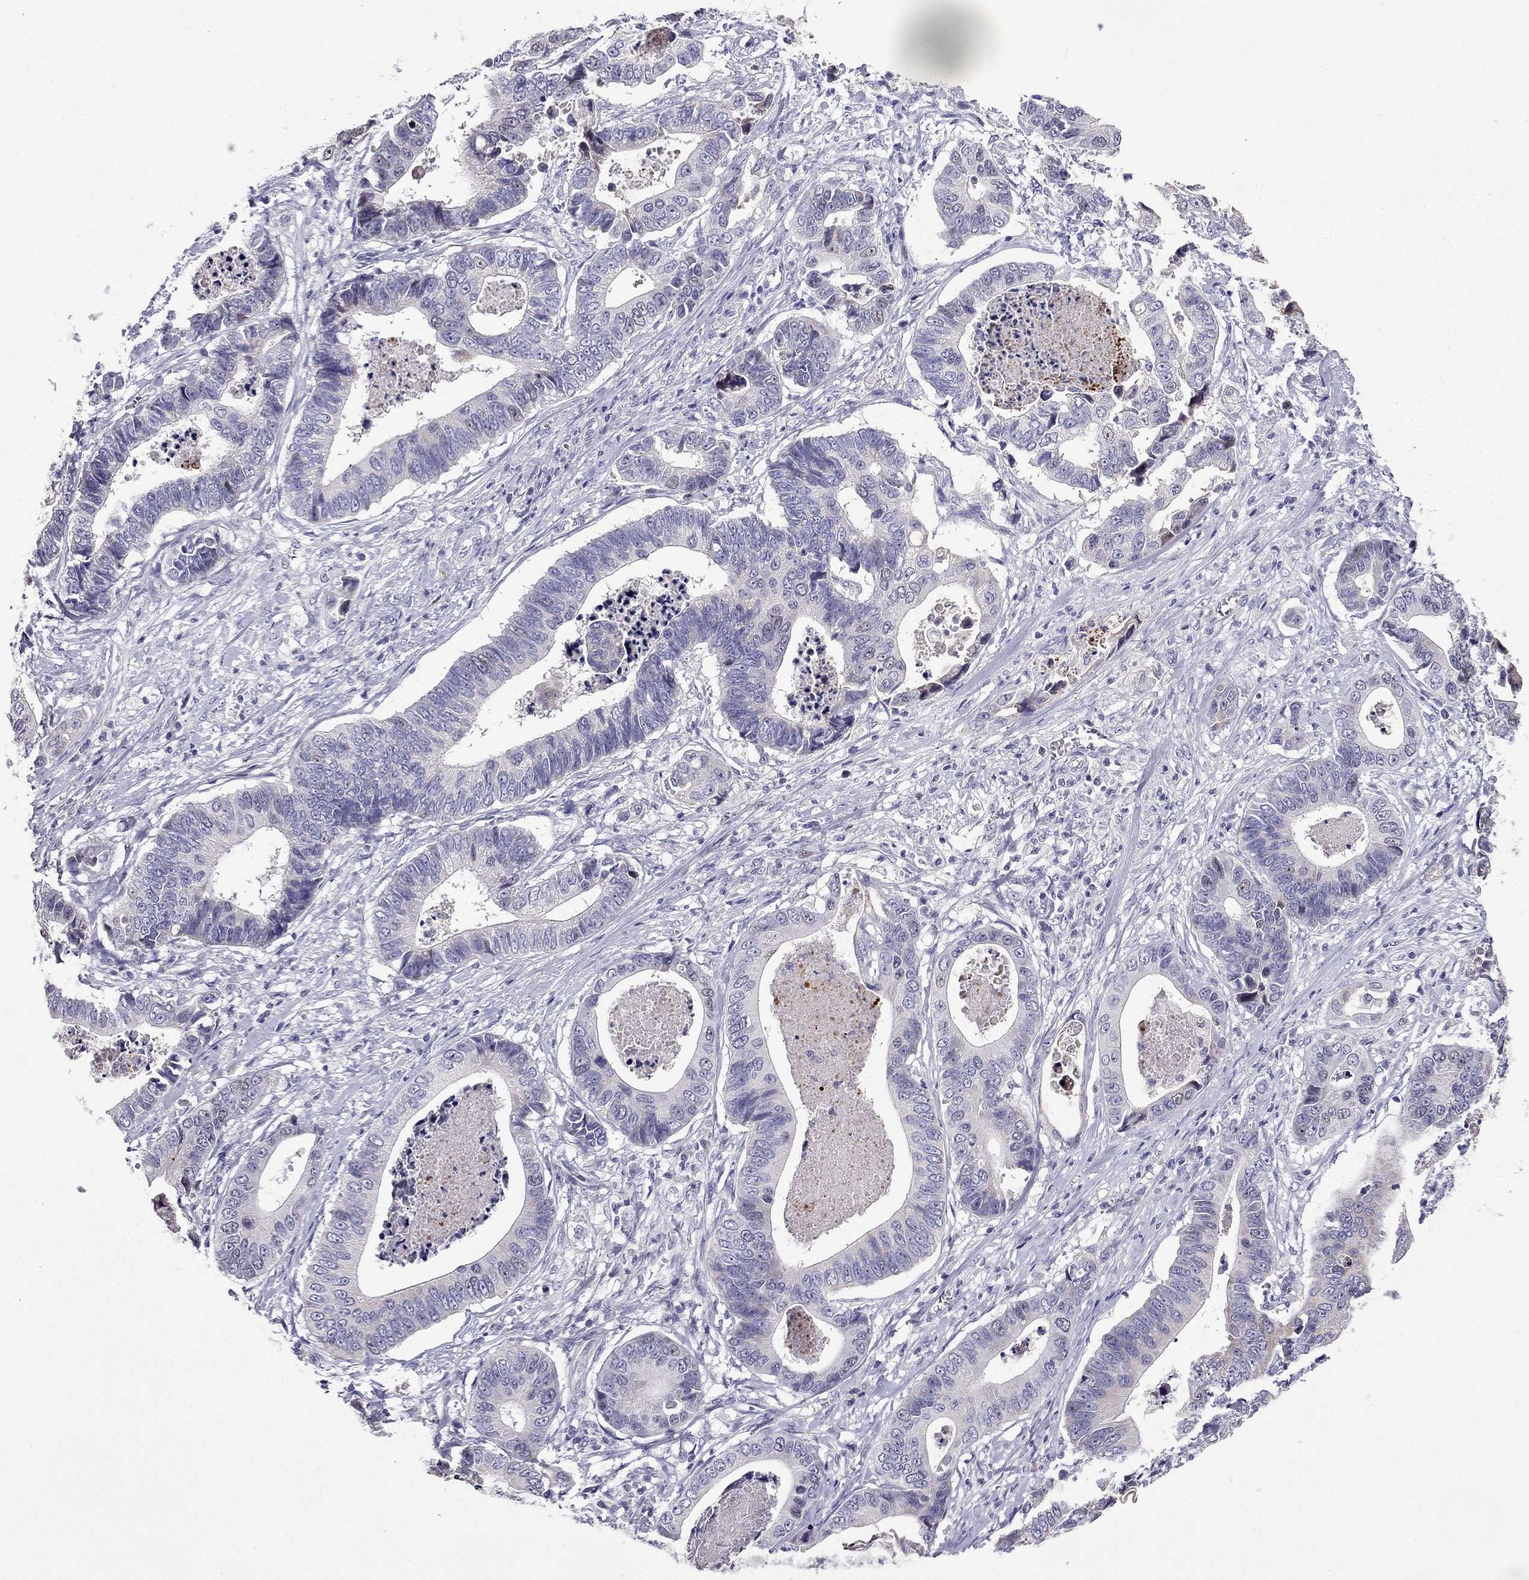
{"staining": {"intensity": "weak", "quantity": "<25%", "location": "nuclear"}, "tissue": "stomach cancer", "cell_type": "Tumor cells", "image_type": "cancer", "snomed": [{"axis": "morphology", "description": "Adenocarcinoma, NOS"}, {"axis": "topography", "description": "Stomach"}], "caption": "Tumor cells show no significant staining in stomach adenocarcinoma.", "gene": "UHRF1", "patient": {"sex": "male", "age": 84}}